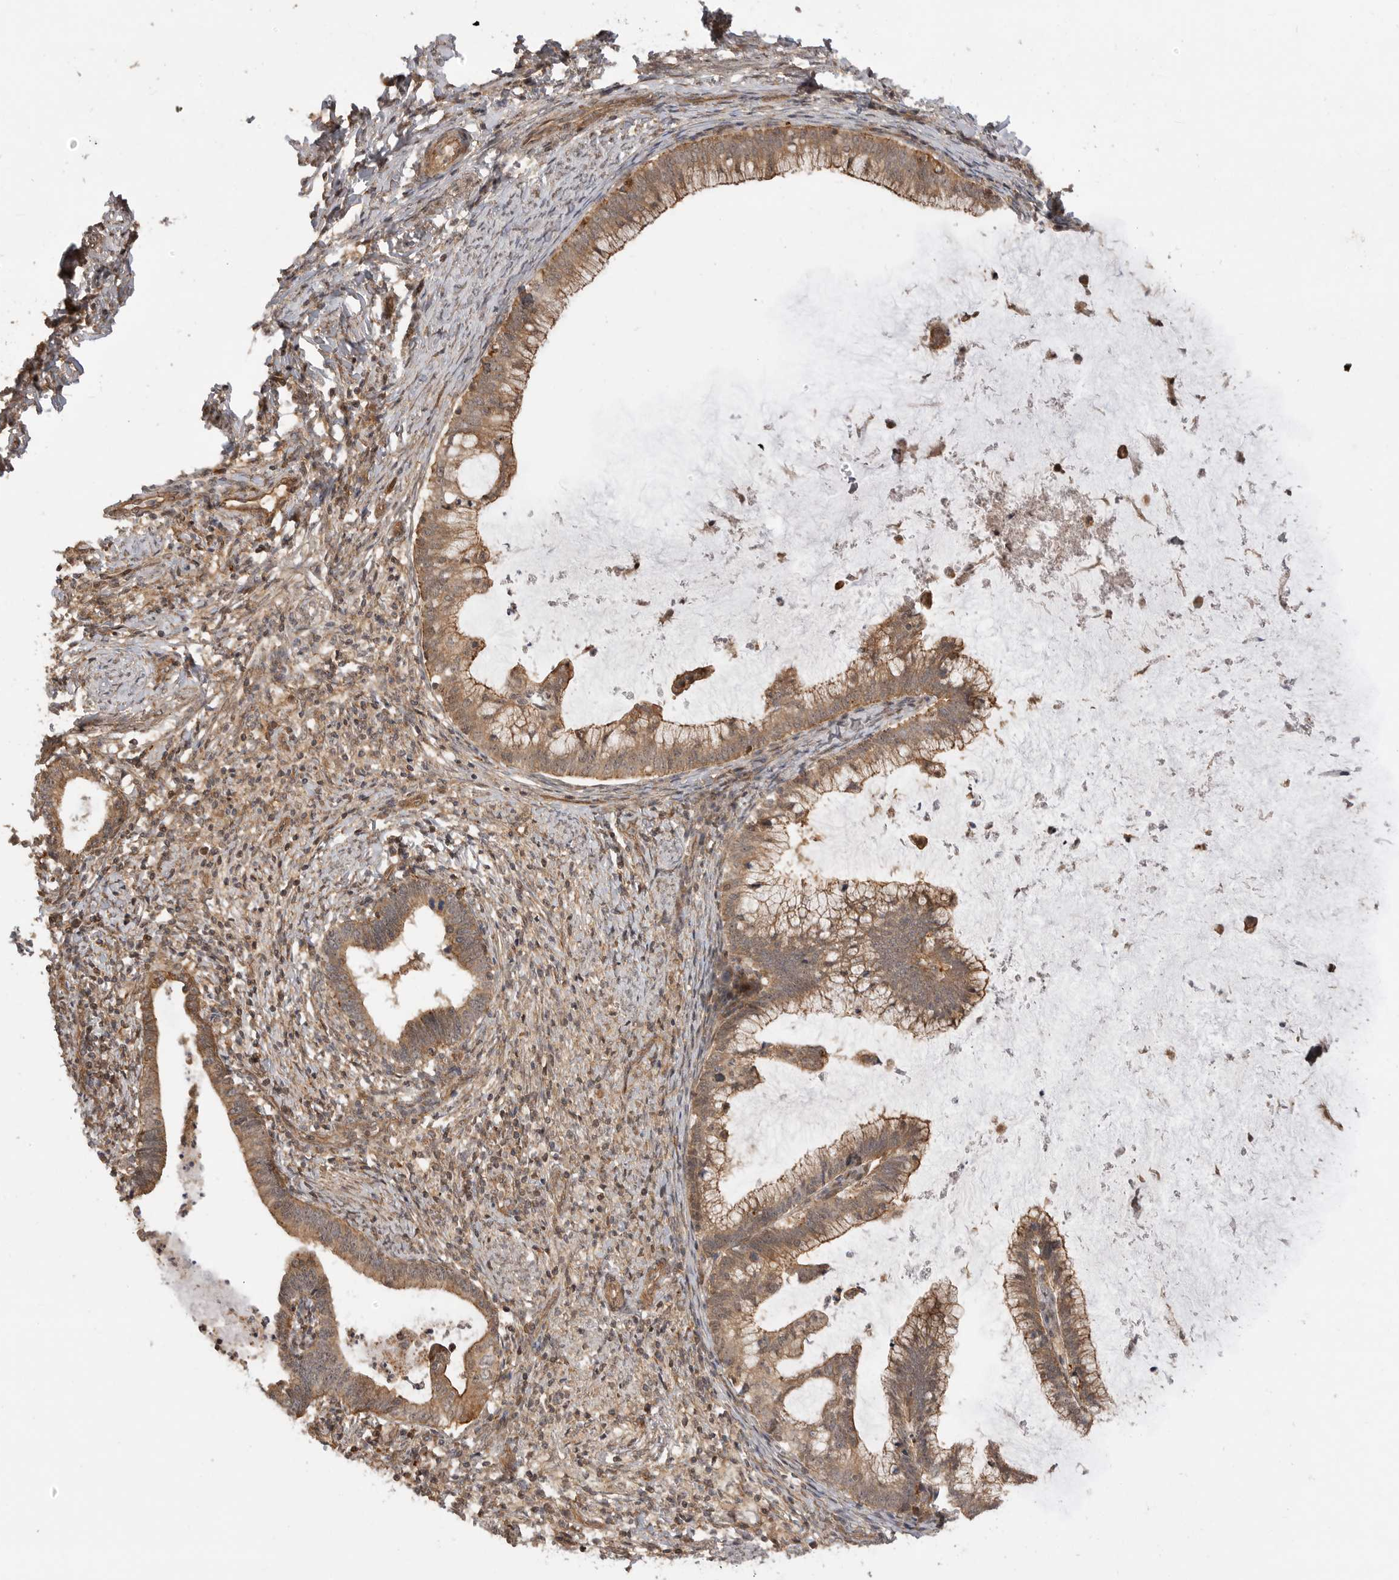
{"staining": {"intensity": "moderate", "quantity": ">75%", "location": "cytoplasmic/membranous"}, "tissue": "cervical cancer", "cell_type": "Tumor cells", "image_type": "cancer", "snomed": [{"axis": "morphology", "description": "Adenocarcinoma, NOS"}, {"axis": "topography", "description": "Cervix"}], "caption": "Immunohistochemical staining of cervical adenocarcinoma reveals moderate cytoplasmic/membranous protein staining in approximately >75% of tumor cells.", "gene": "ADPRS", "patient": {"sex": "female", "age": 36}}